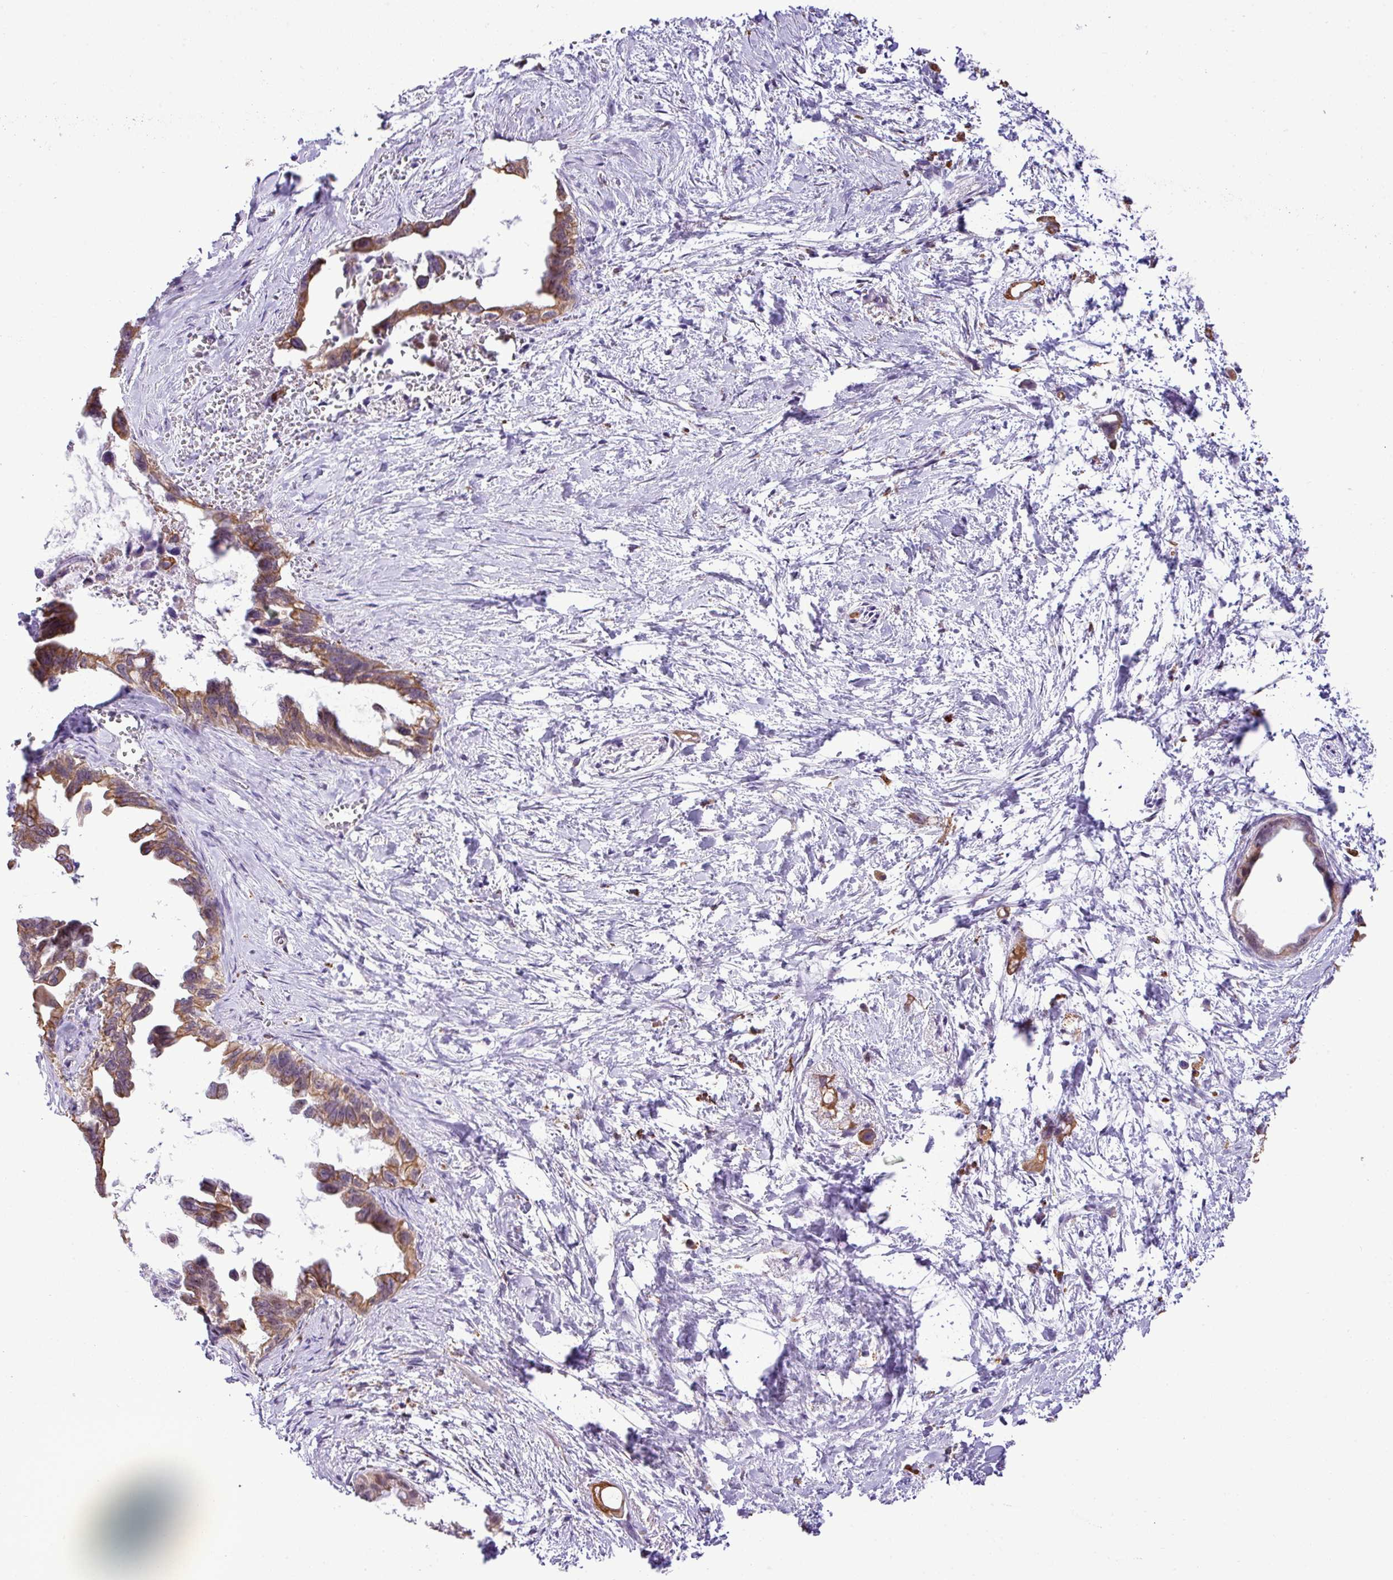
{"staining": {"intensity": "moderate", "quantity": ">75%", "location": "cytoplasmic/membranous"}, "tissue": "pancreatic cancer", "cell_type": "Tumor cells", "image_type": "cancer", "snomed": [{"axis": "morphology", "description": "Adenocarcinoma, NOS"}, {"axis": "topography", "description": "Pancreas"}], "caption": "Immunohistochemical staining of human pancreatic cancer (adenocarcinoma) shows moderate cytoplasmic/membranous protein positivity in about >75% of tumor cells. The staining is performed using DAB (3,3'-diaminobenzidine) brown chromogen to label protein expression. The nuclei are counter-stained blue using hematoxylin.", "gene": "SGPP1", "patient": {"sex": "male", "age": 61}}